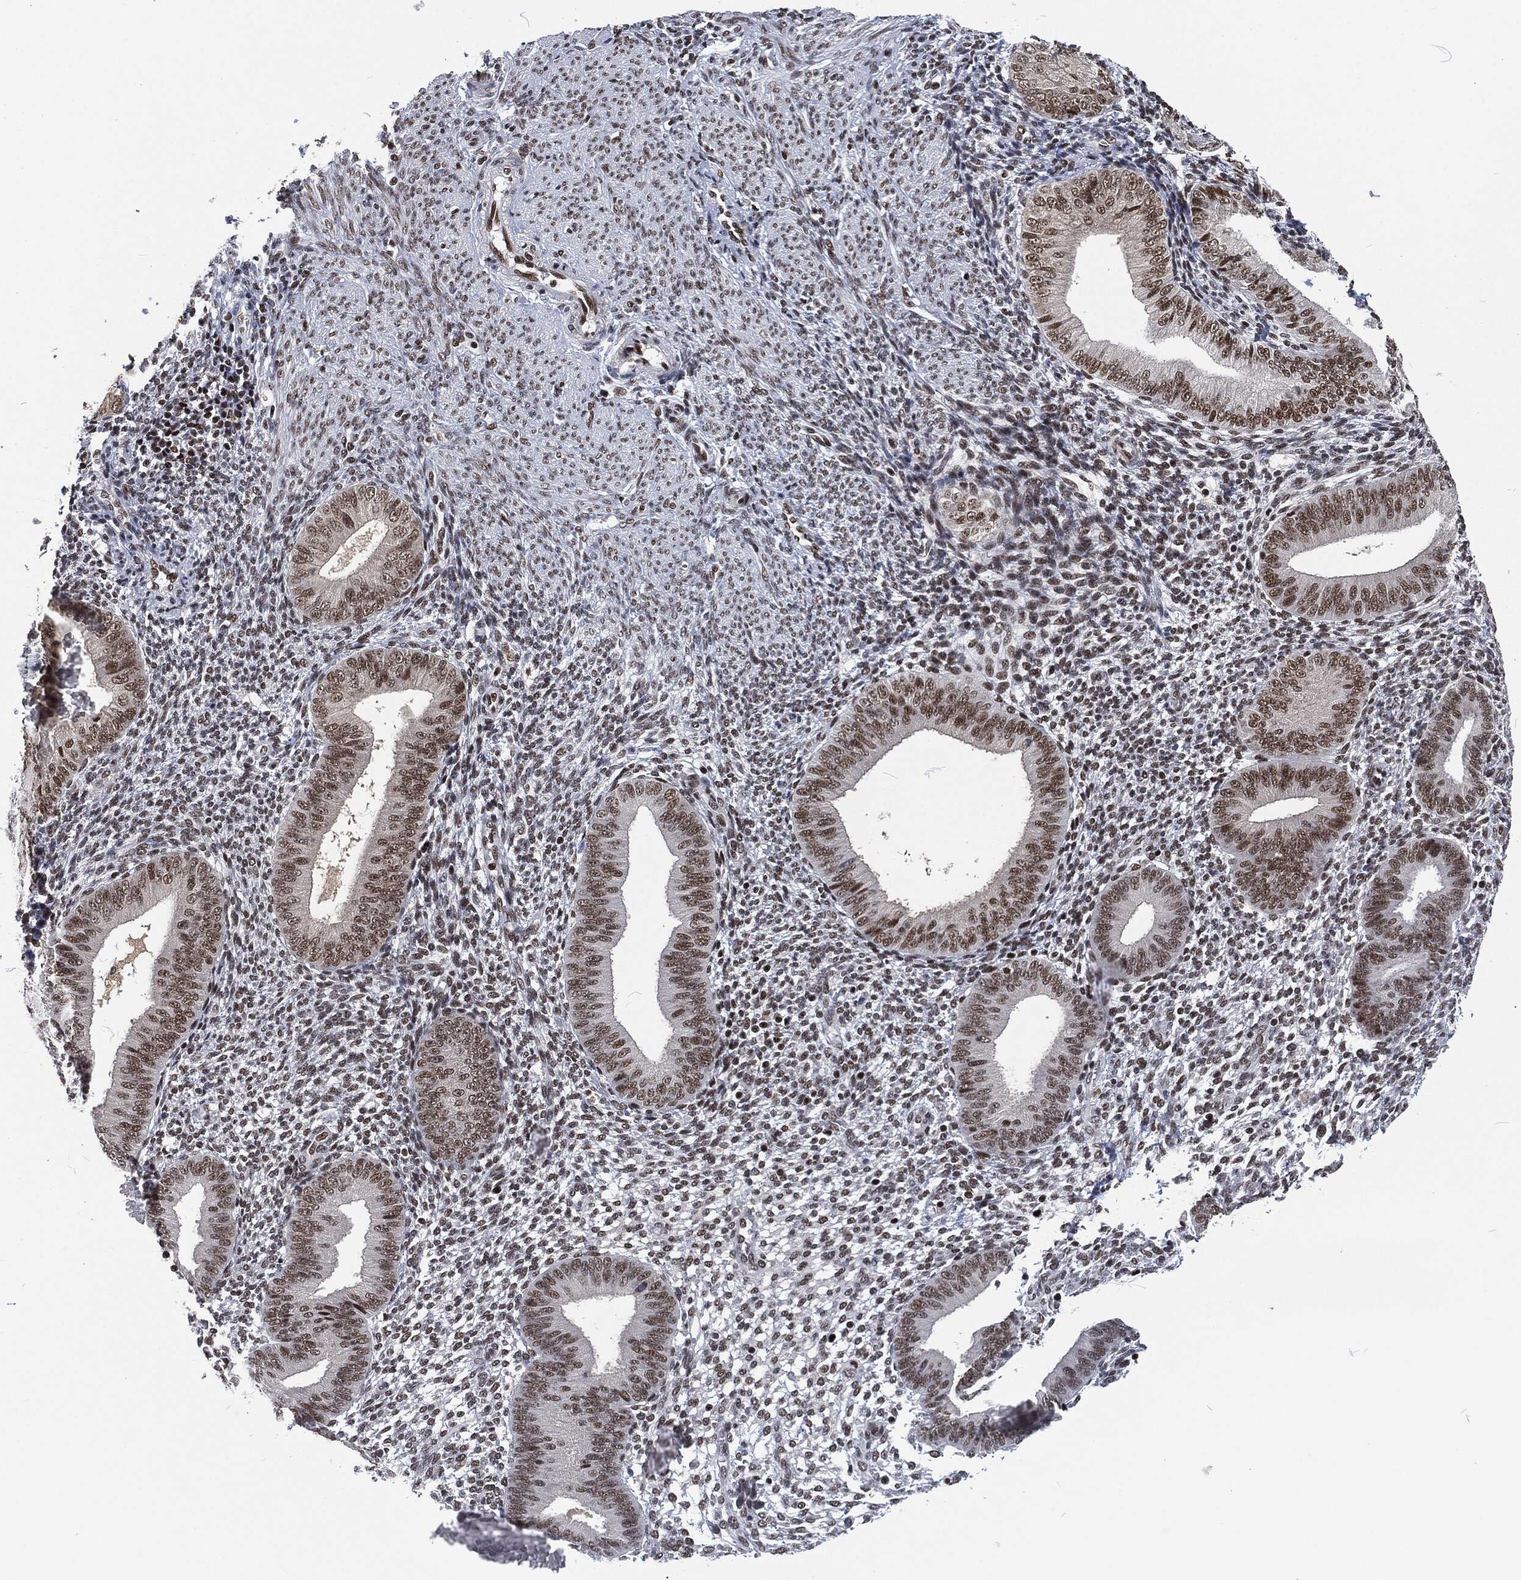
{"staining": {"intensity": "moderate", "quantity": "25%-75%", "location": "nuclear"}, "tissue": "endometrium", "cell_type": "Cells in endometrial stroma", "image_type": "normal", "snomed": [{"axis": "morphology", "description": "Normal tissue, NOS"}, {"axis": "topography", "description": "Endometrium"}], "caption": "Moderate nuclear expression is appreciated in approximately 25%-75% of cells in endometrial stroma in normal endometrium. (Stains: DAB in brown, nuclei in blue, Microscopy: brightfield microscopy at high magnification).", "gene": "DCPS", "patient": {"sex": "female", "age": 39}}